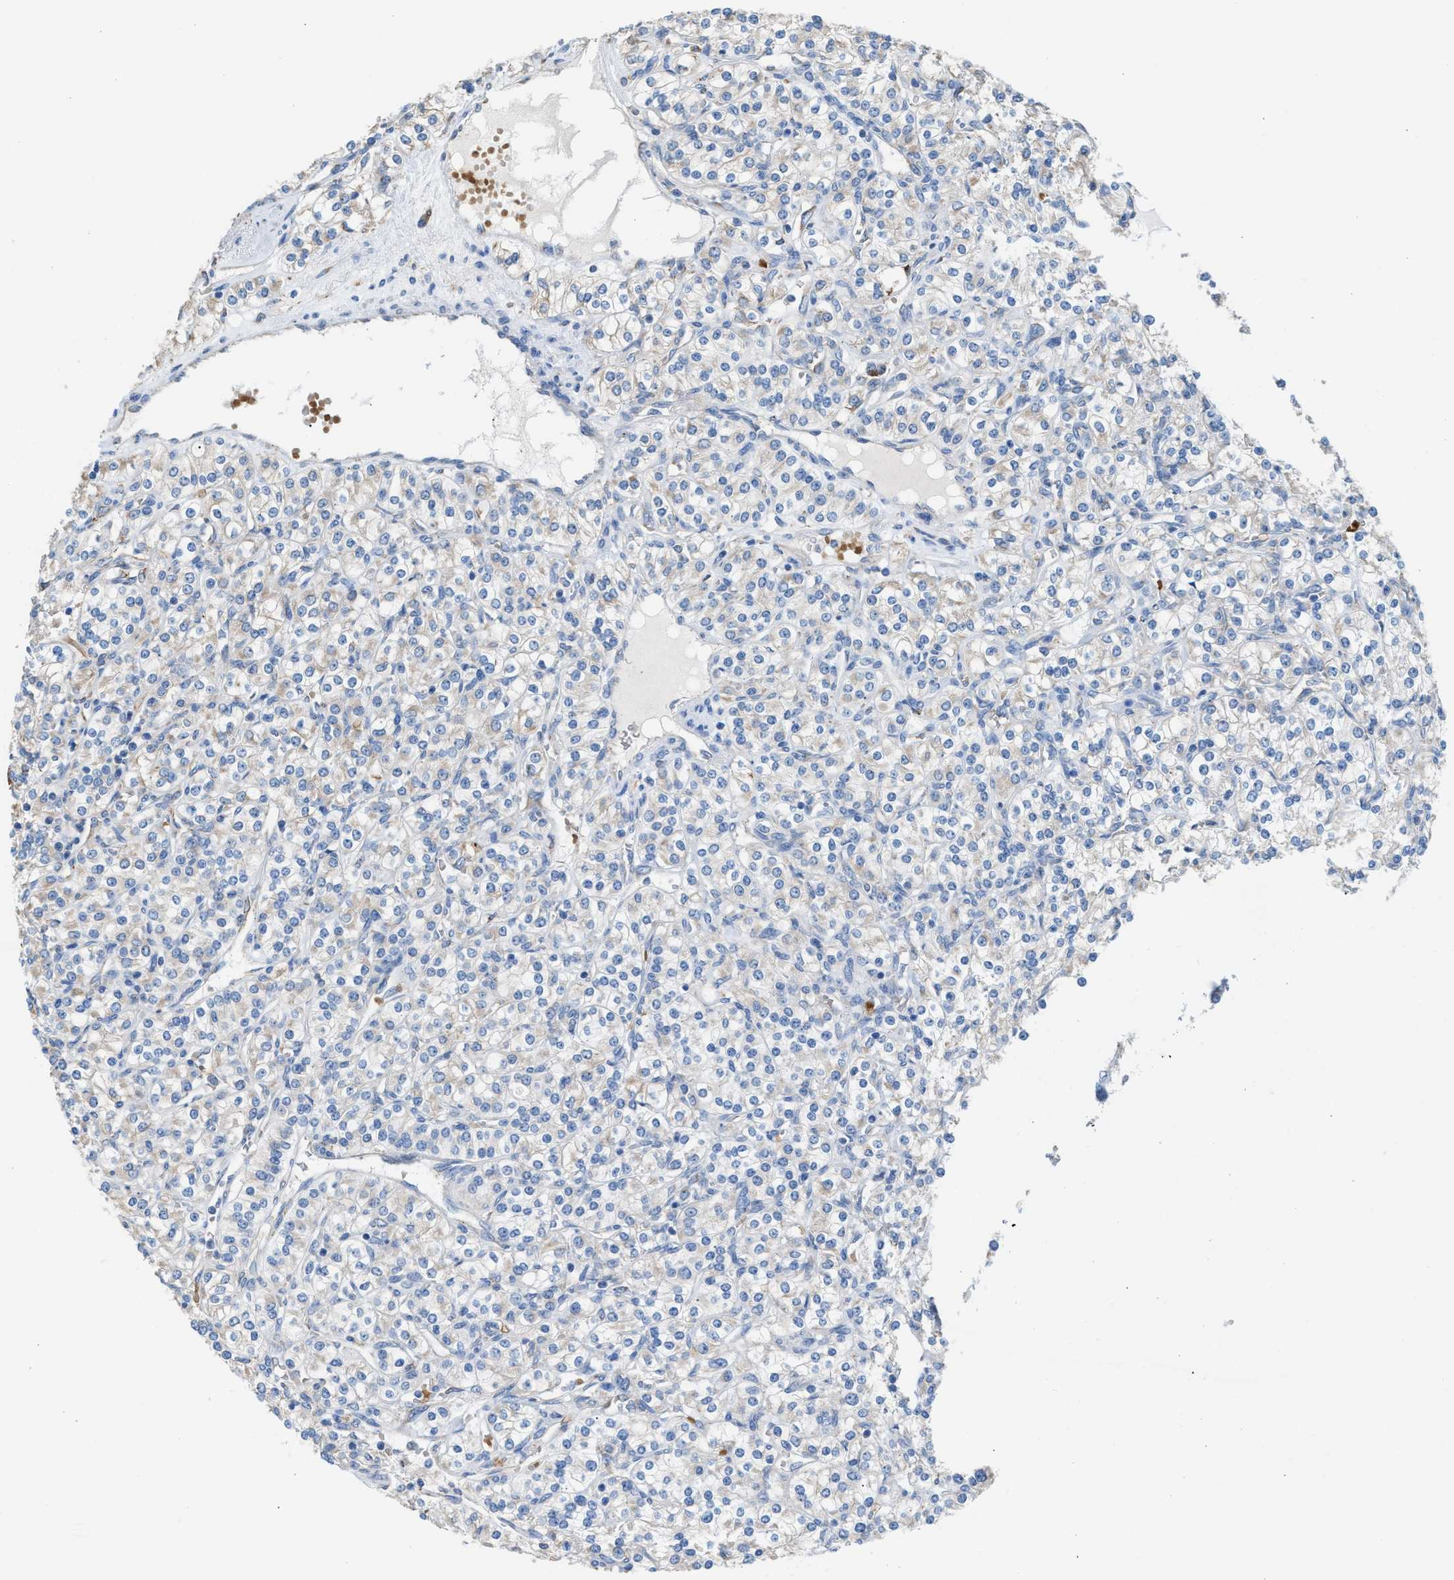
{"staining": {"intensity": "negative", "quantity": "none", "location": "none"}, "tissue": "renal cancer", "cell_type": "Tumor cells", "image_type": "cancer", "snomed": [{"axis": "morphology", "description": "Adenocarcinoma, NOS"}, {"axis": "topography", "description": "Kidney"}], "caption": "The image reveals no staining of tumor cells in adenocarcinoma (renal).", "gene": "CA3", "patient": {"sex": "male", "age": 77}}